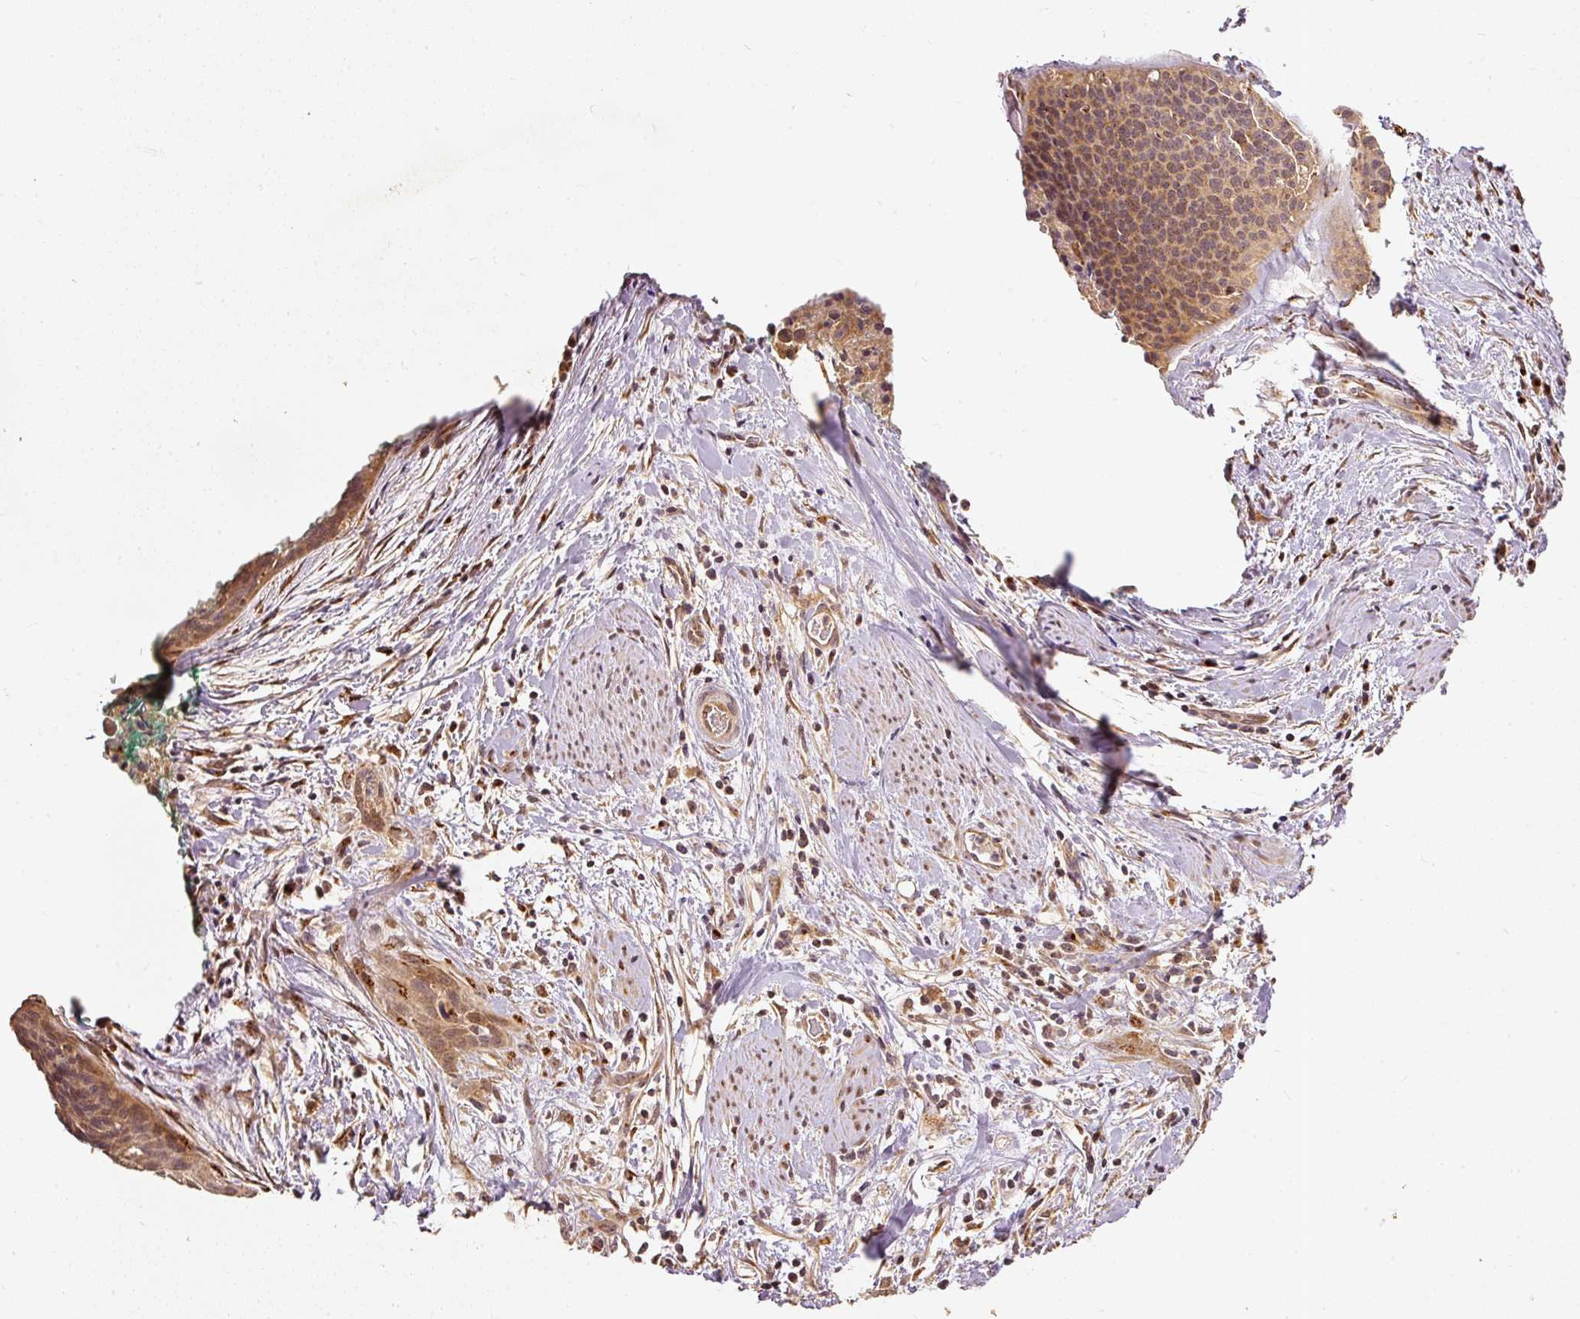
{"staining": {"intensity": "weak", "quantity": ">75%", "location": "cytoplasmic/membranous,nuclear"}, "tissue": "cervical cancer", "cell_type": "Tumor cells", "image_type": "cancer", "snomed": [{"axis": "morphology", "description": "Squamous cell carcinoma, NOS"}, {"axis": "topography", "description": "Cervix"}], "caption": "Brown immunohistochemical staining in human cervical cancer demonstrates weak cytoplasmic/membranous and nuclear expression in approximately >75% of tumor cells.", "gene": "FUT8", "patient": {"sex": "female", "age": 55}}